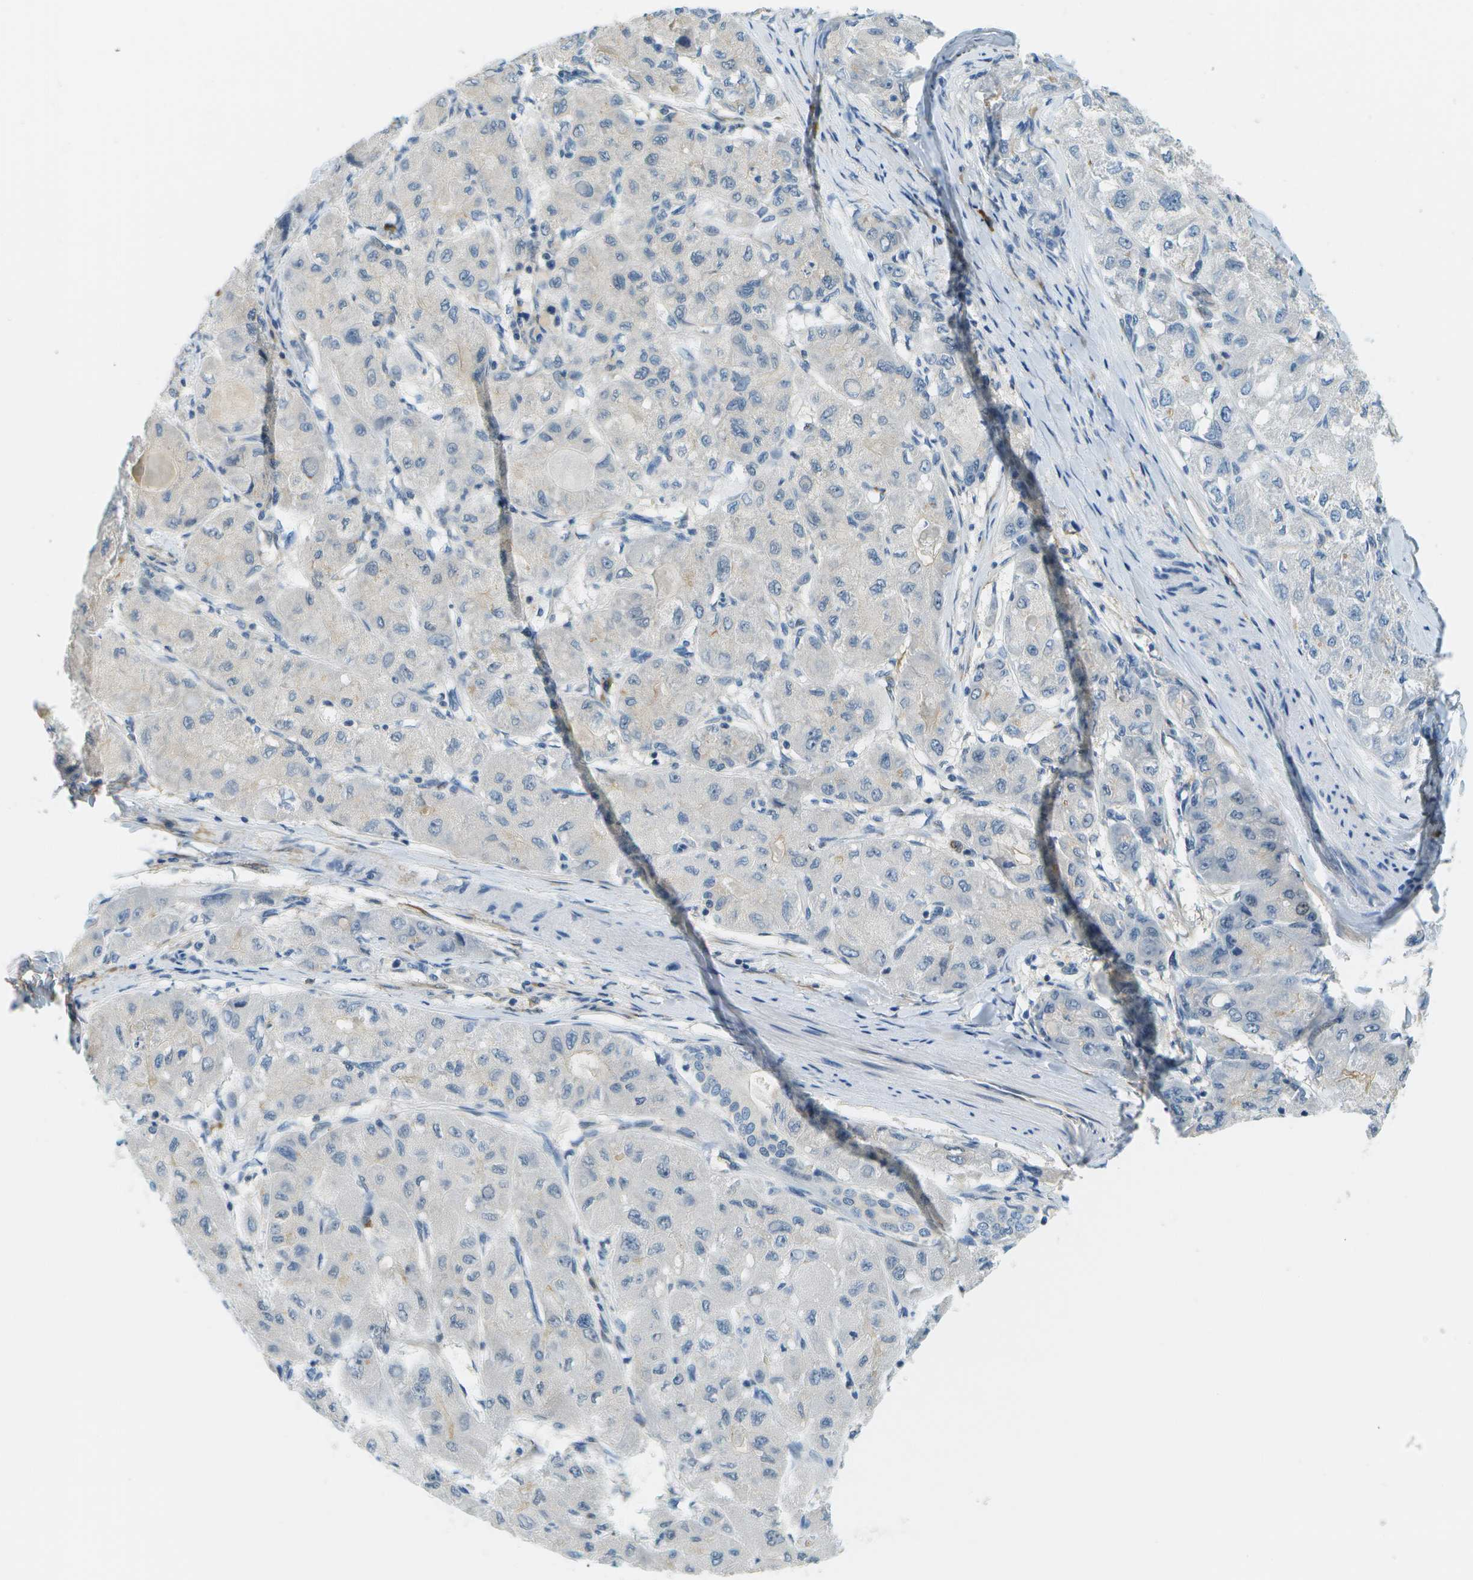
{"staining": {"intensity": "negative", "quantity": "none", "location": "none"}, "tissue": "liver cancer", "cell_type": "Tumor cells", "image_type": "cancer", "snomed": [{"axis": "morphology", "description": "Carcinoma, Hepatocellular, NOS"}, {"axis": "topography", "description": "Liver"}], "caption": "This is an immunohistochemistry histopathology image of liver cancer. There is no positivity in tumor cells.", "gene": "PTGIS", "patient": {"sex": "male", "age": 80}}